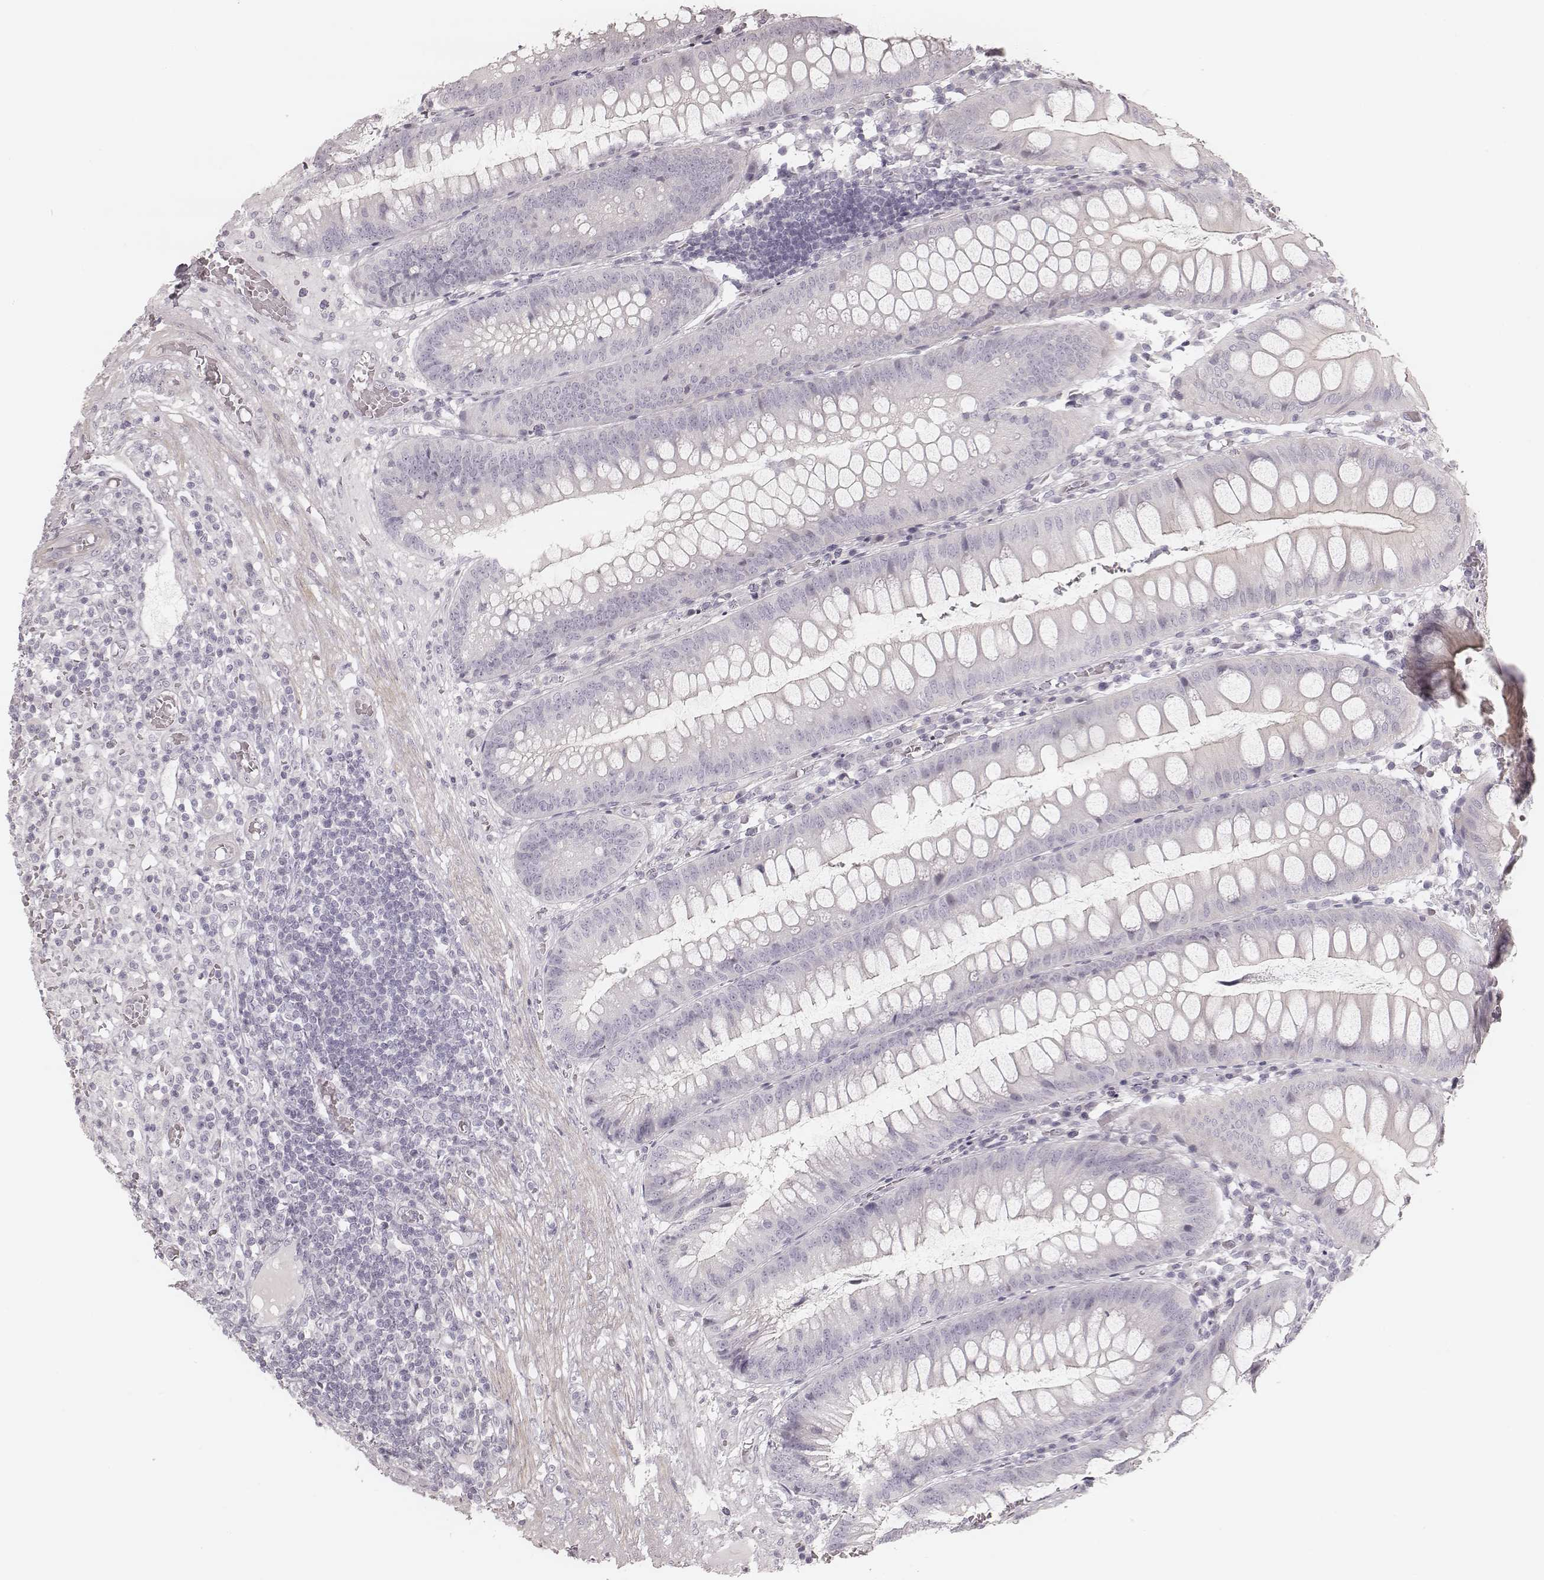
{"staining": {"intensity": "negative", "quantity": "none", "location": "none"}, "tissue": "appendix", "cell_type": "Glandular cells", "image_type": "normal", "snomed": [{"axis": "morphology", "description": "Normal tissue, NOS"}, {"axis": "morphology", "description": "Inflammation, NOS"}, {"axis": "topography", "description": "Appendix"}], "caption": "Glandular cells show no significant protein positivity in unremarkable appendix. (DAB immunohistochemistry, high magnification).", "gene": "SPATA24", "patient": {"sex": "male", "age": 16}}